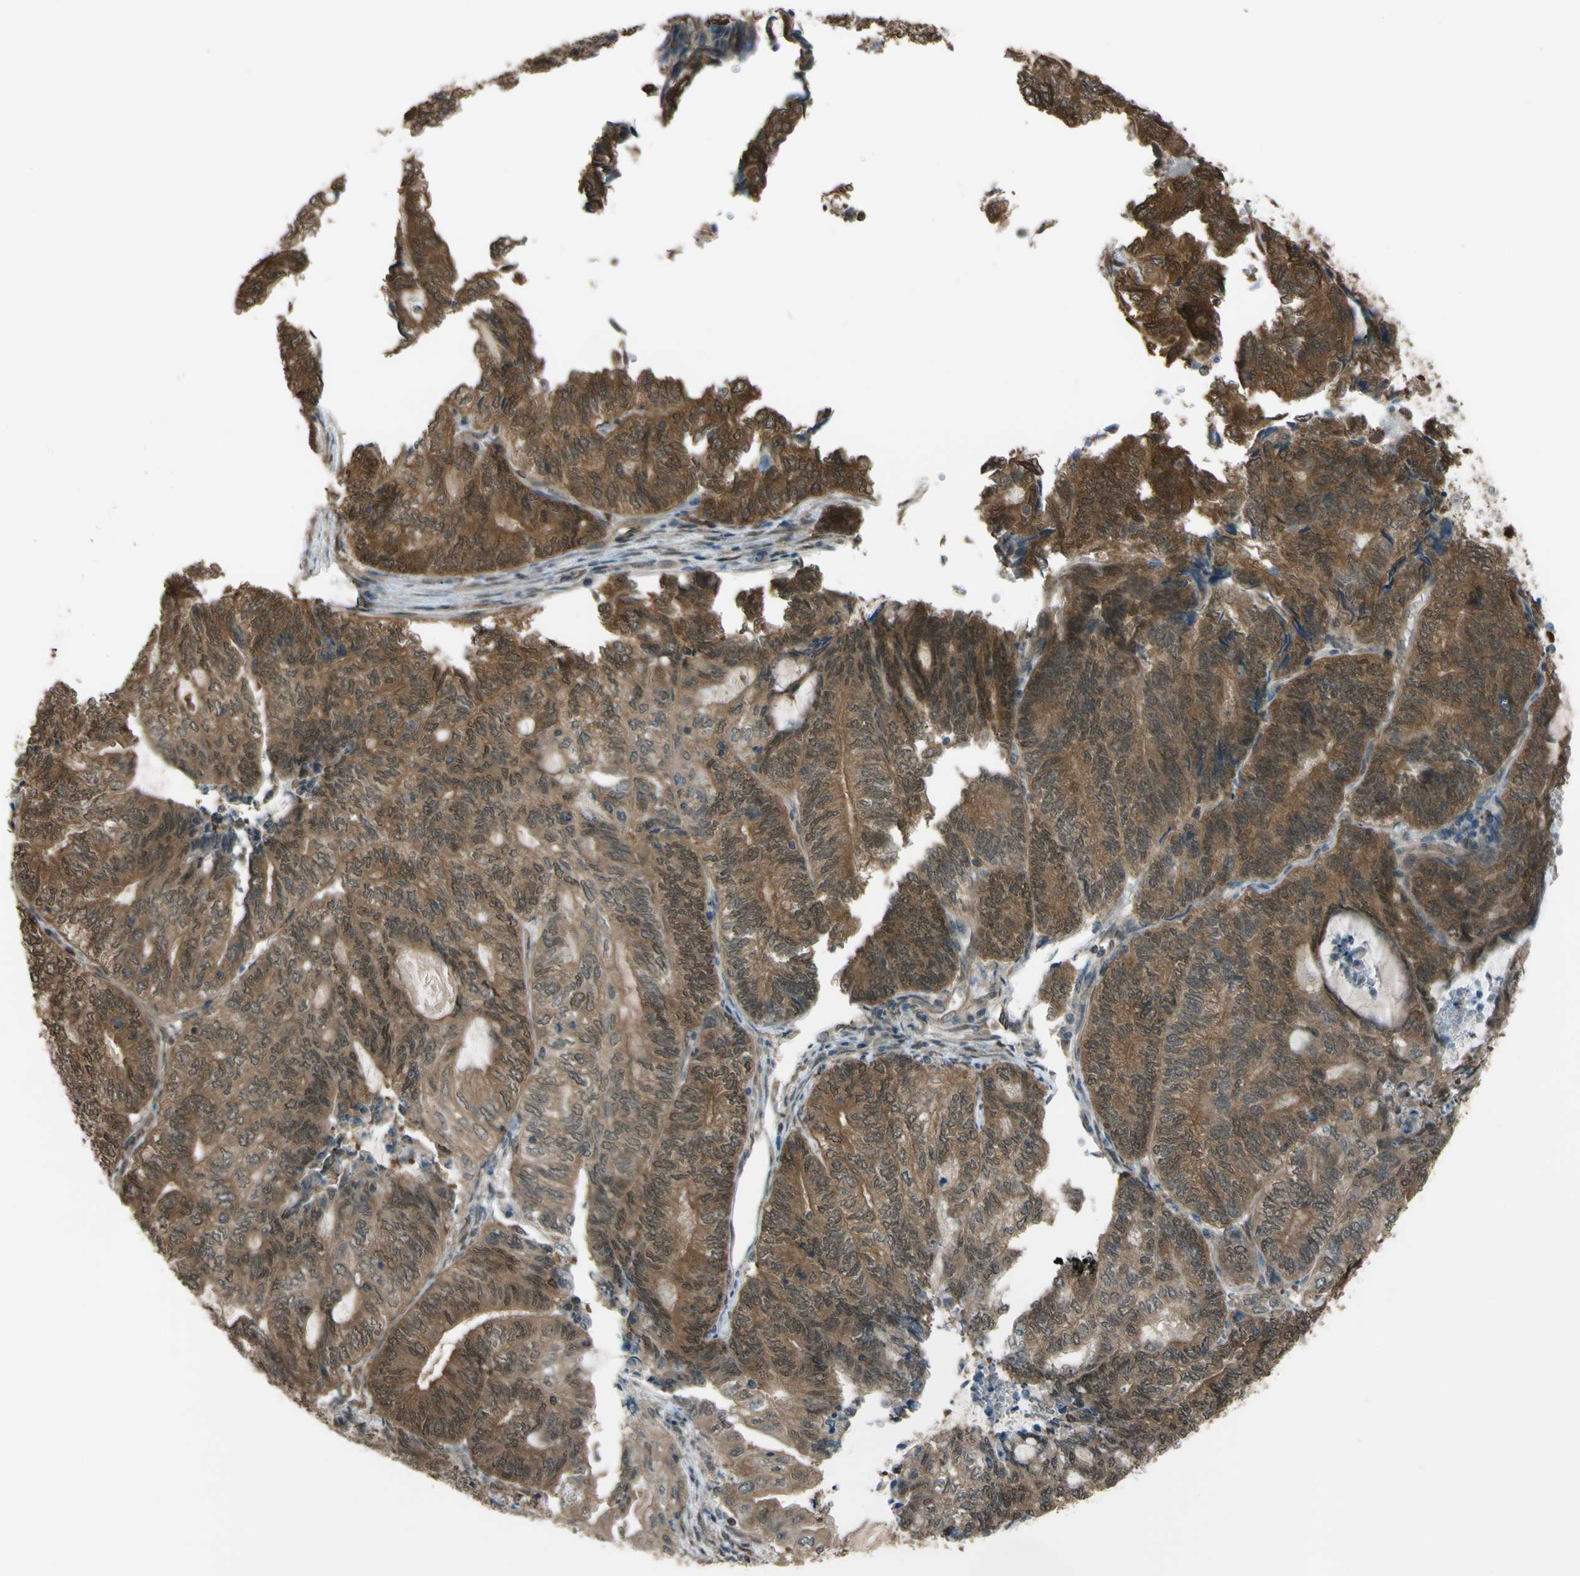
{"staining": {"intensity": "moderate", "quantity": "25%-75%", "location": "cytoplasmic/membranous"}, "tissue": "endometrial cancer", "cell_type": "Tumor cells", "image_type": "cancer", "snomed": [{"axis": "morphology", "description": "Adenocarcinoma, NOS"}, {"axis": "topography", "description": "Uterus"}, {"axis": "topography", "description": "Endometrium"}], "caption": "Protein staining demonstrates moderate cytoplasmic/membranous staining in approximately 25%-75% of tumor cells in endometrial cancer.", "gene": "YWHAQ", "patient": {"sex": "female", "age": 70}}